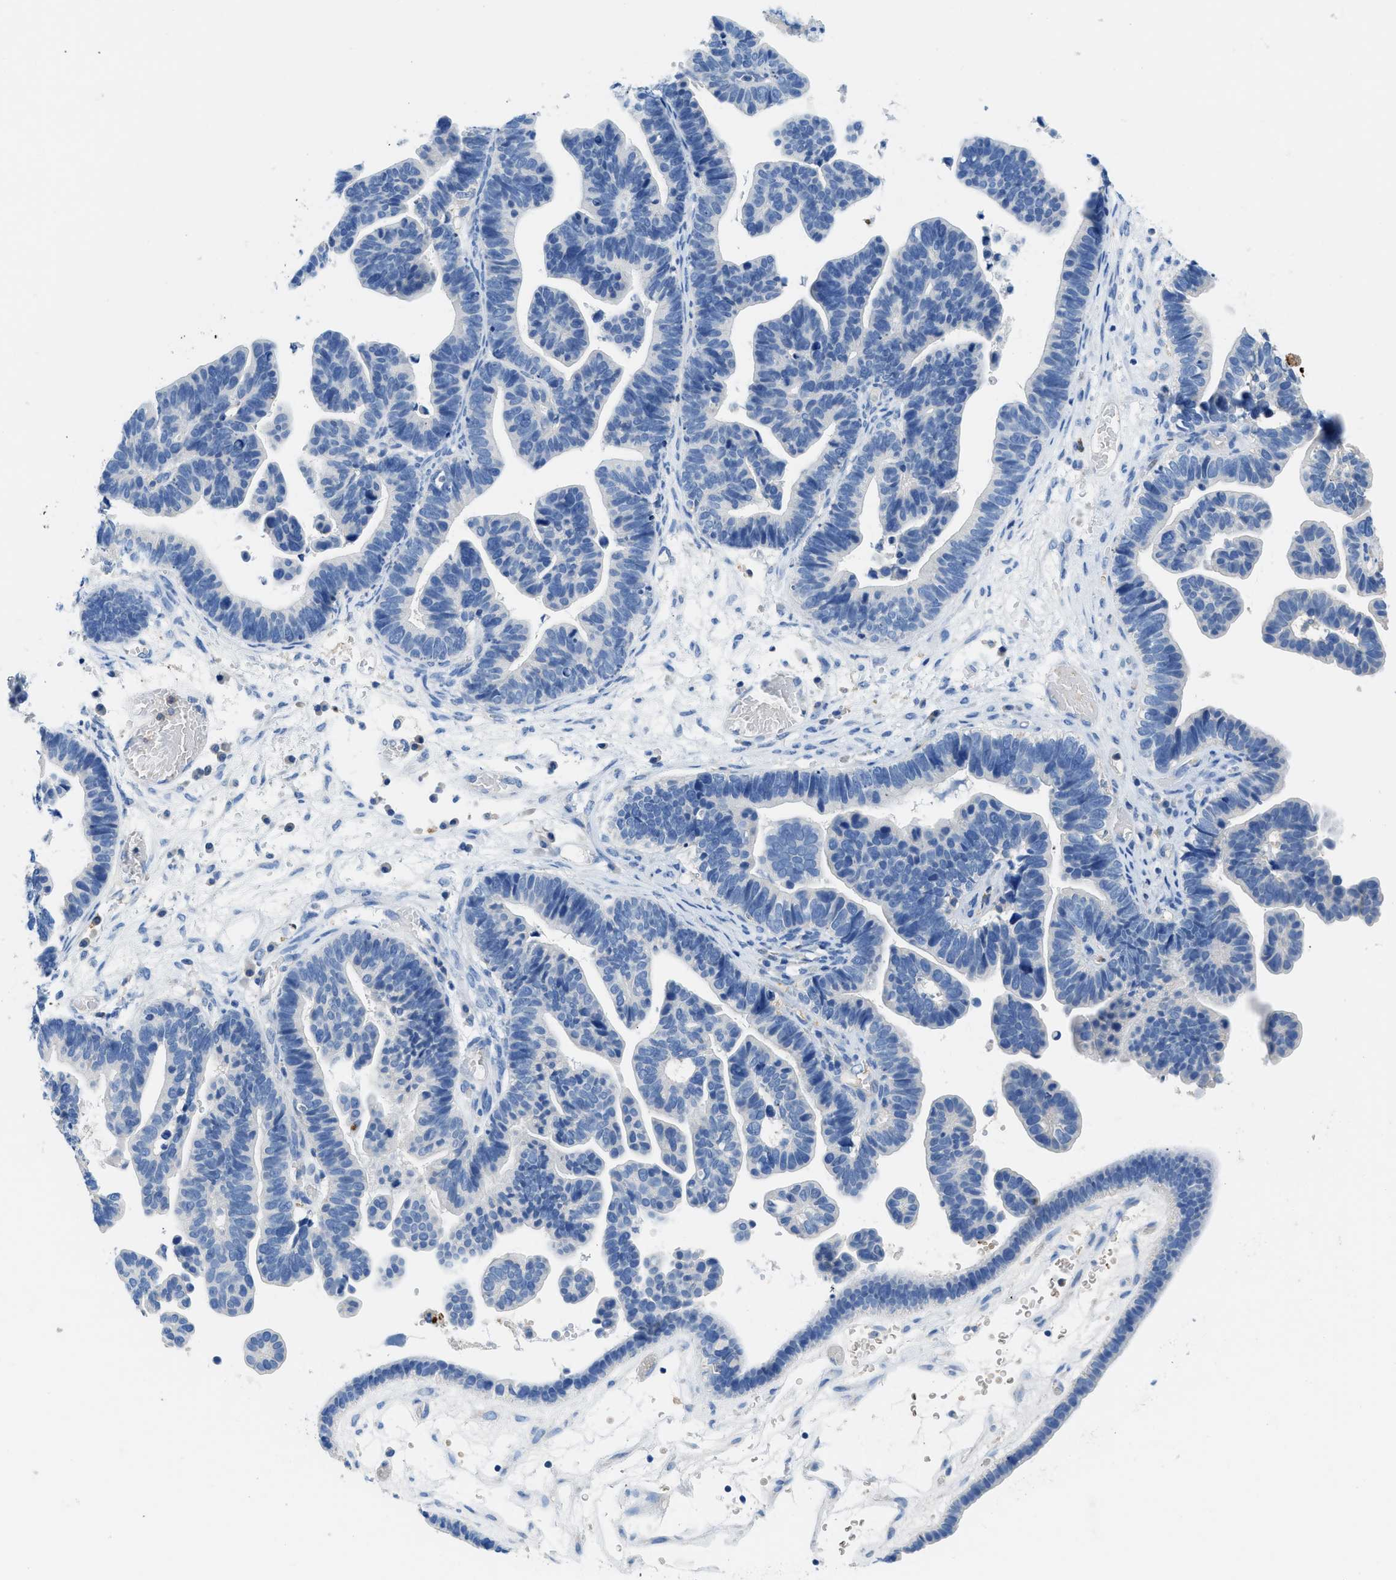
{"staining": {"intensity": "negative", "quantity": "none", "location": "none"}, "tissue": "ovarian cancer", "cell_type": "Tumor cells", "image_type": "cancer", "snomed": [{"axis": "morphology", "description": "Cystadenocarcinoma, serous, NOS"}, {"axis": "topography", "description": "Ovary"}], "caption": "The image displays no significant positivity in tumor cells of ovarian cancer. (Brightfield microscopy of DAB (3,3'-diaminobenzidine) immunohistochemistry at high magnification).", "gene": "NEB", "patient": {"sex": "female", "age": 56}}